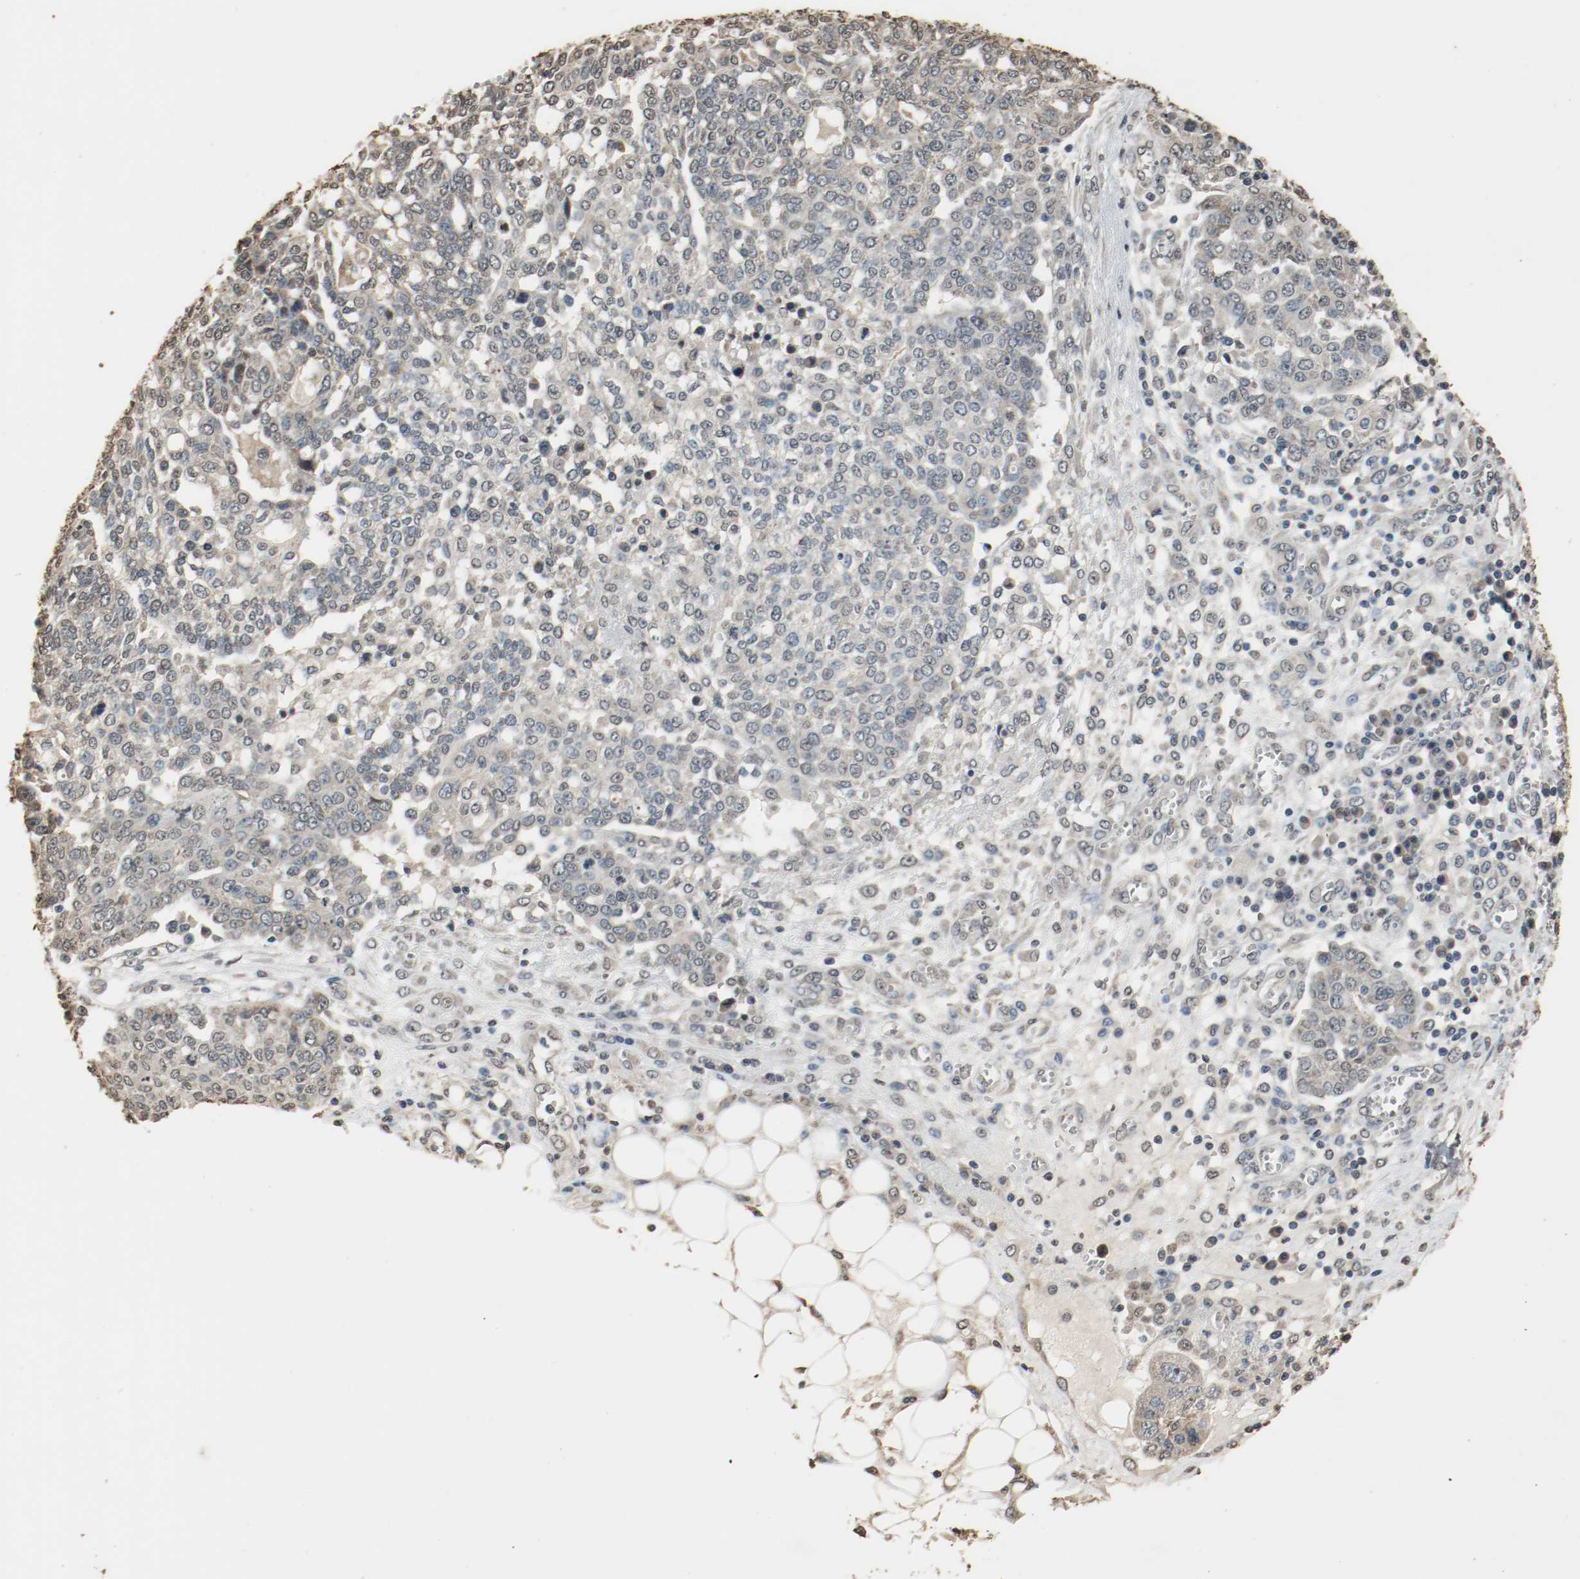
{"staining": {"intensity": "weak", "quantity": "<25%", "location": "cytoplasmic/membranous"}, "tissue": "ovarian cancer", "cell_type": "Tumor cells", "image_type": "cancer", "snomed": [{"axis": "morphology", "description": "Cystadenocarcinoma, serous, NOS"}, {"axis": "topography", "description": "Soft tissue"}, {"axis": "topography", "description": "Ovary"}], "caption": "DAB (3,3'-diaminobenzidine) immunohistochemical staining of human serous cystadenocarcinoma (ovarian) shows no significant expression in tumor cells.", "gene": "RTN4", "patient": {"sex": "female", "age": 57}}